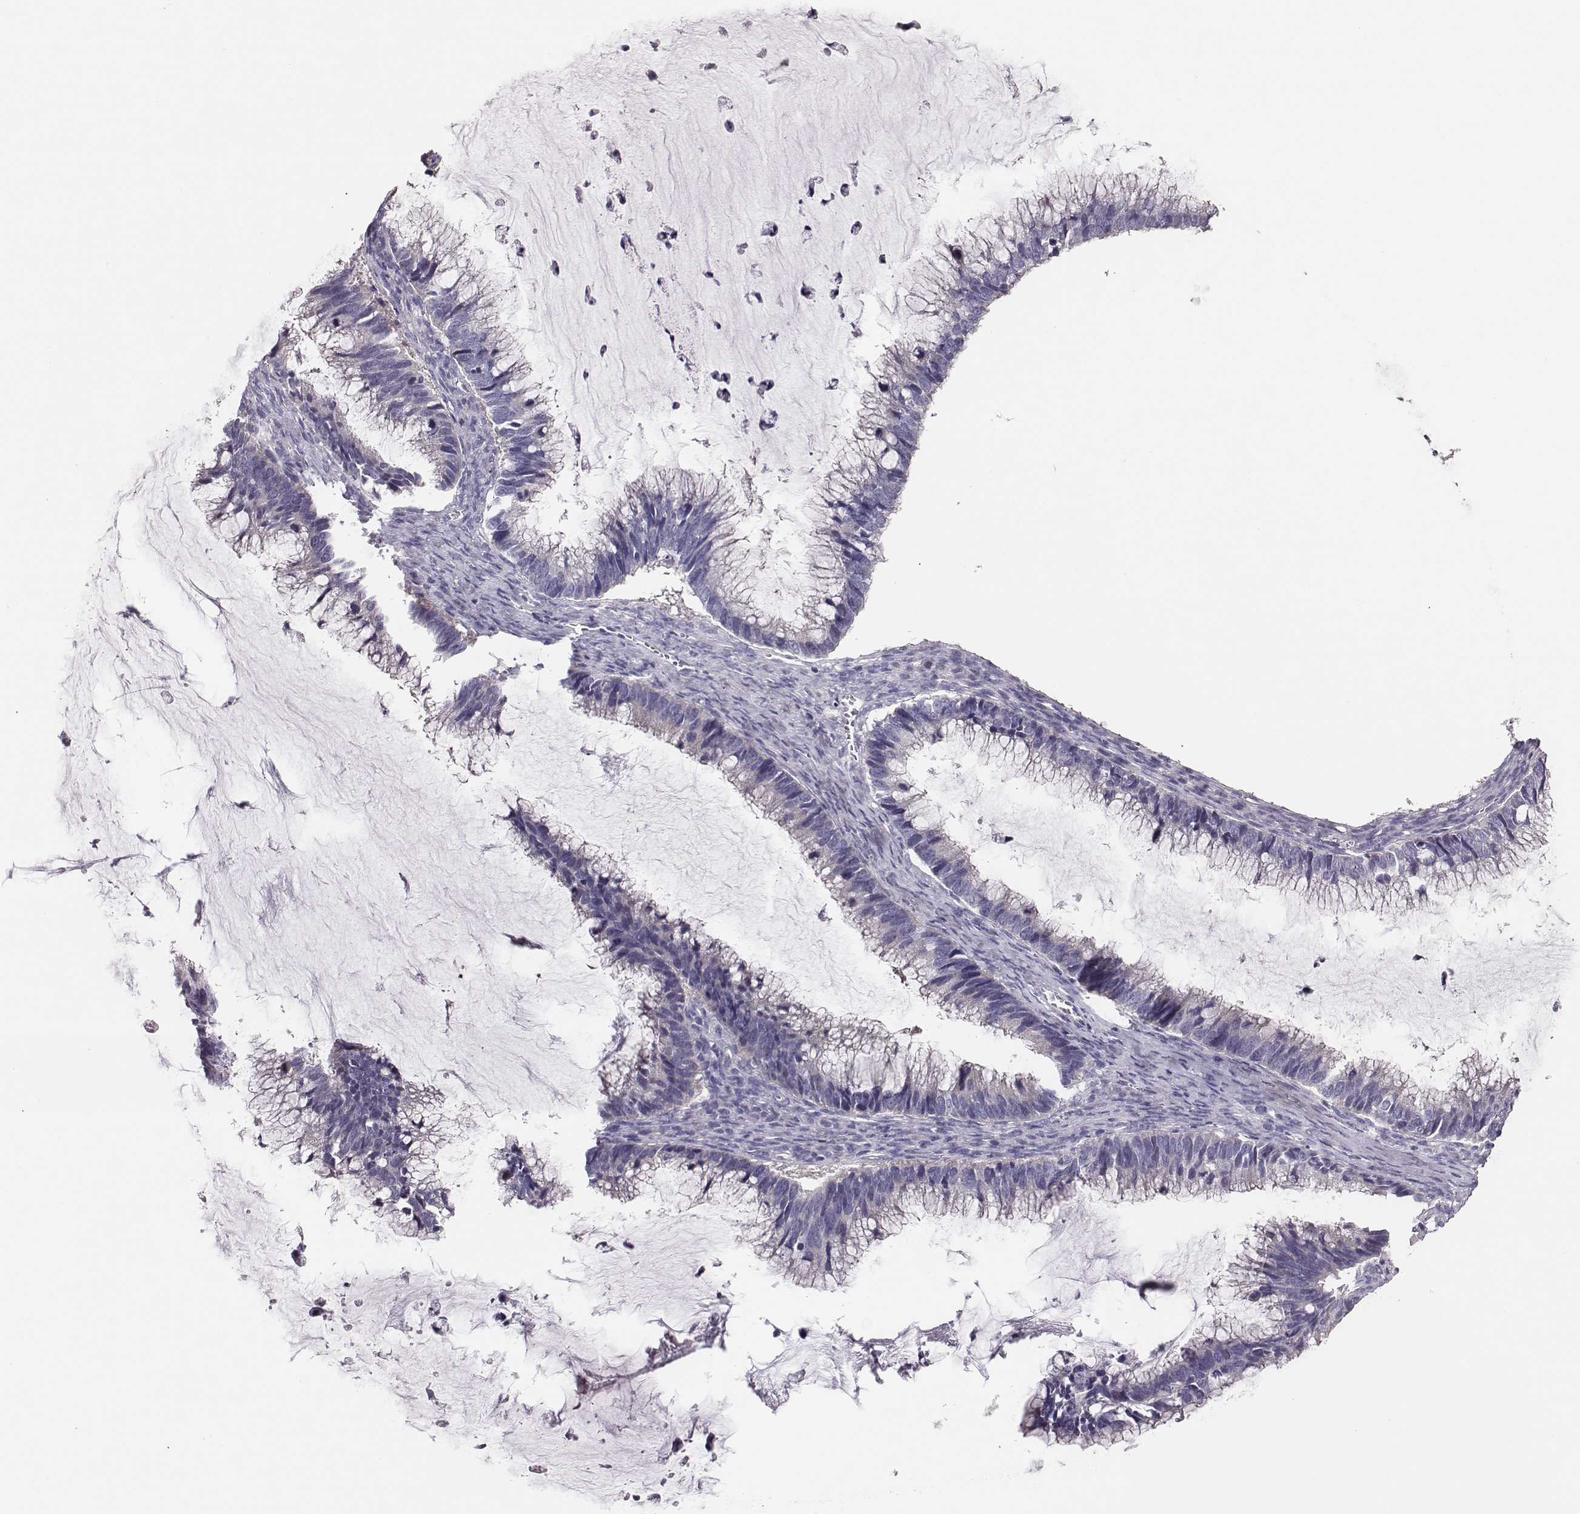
{"staining": {"intensity": "negative", "quantity": "none", "location": "none"}, "tissue": "ovarian cancer", "cell_type": "Tumor cells", "image_type": "cancer", "snomed": [{"axis": "morphology", "description": "Cystadenocarcinoma, mucinous, NOS"}, {"axis": "topography", "description": "Ovary"}], "caption": "IHC photomicrograph of neoplastic tissue: human ovarian cancer stained with DAB exhibits no significant protein positivity in tumor cells.", "gene": "P2RY10", "patient": {"sex": "female", "age": 38}}